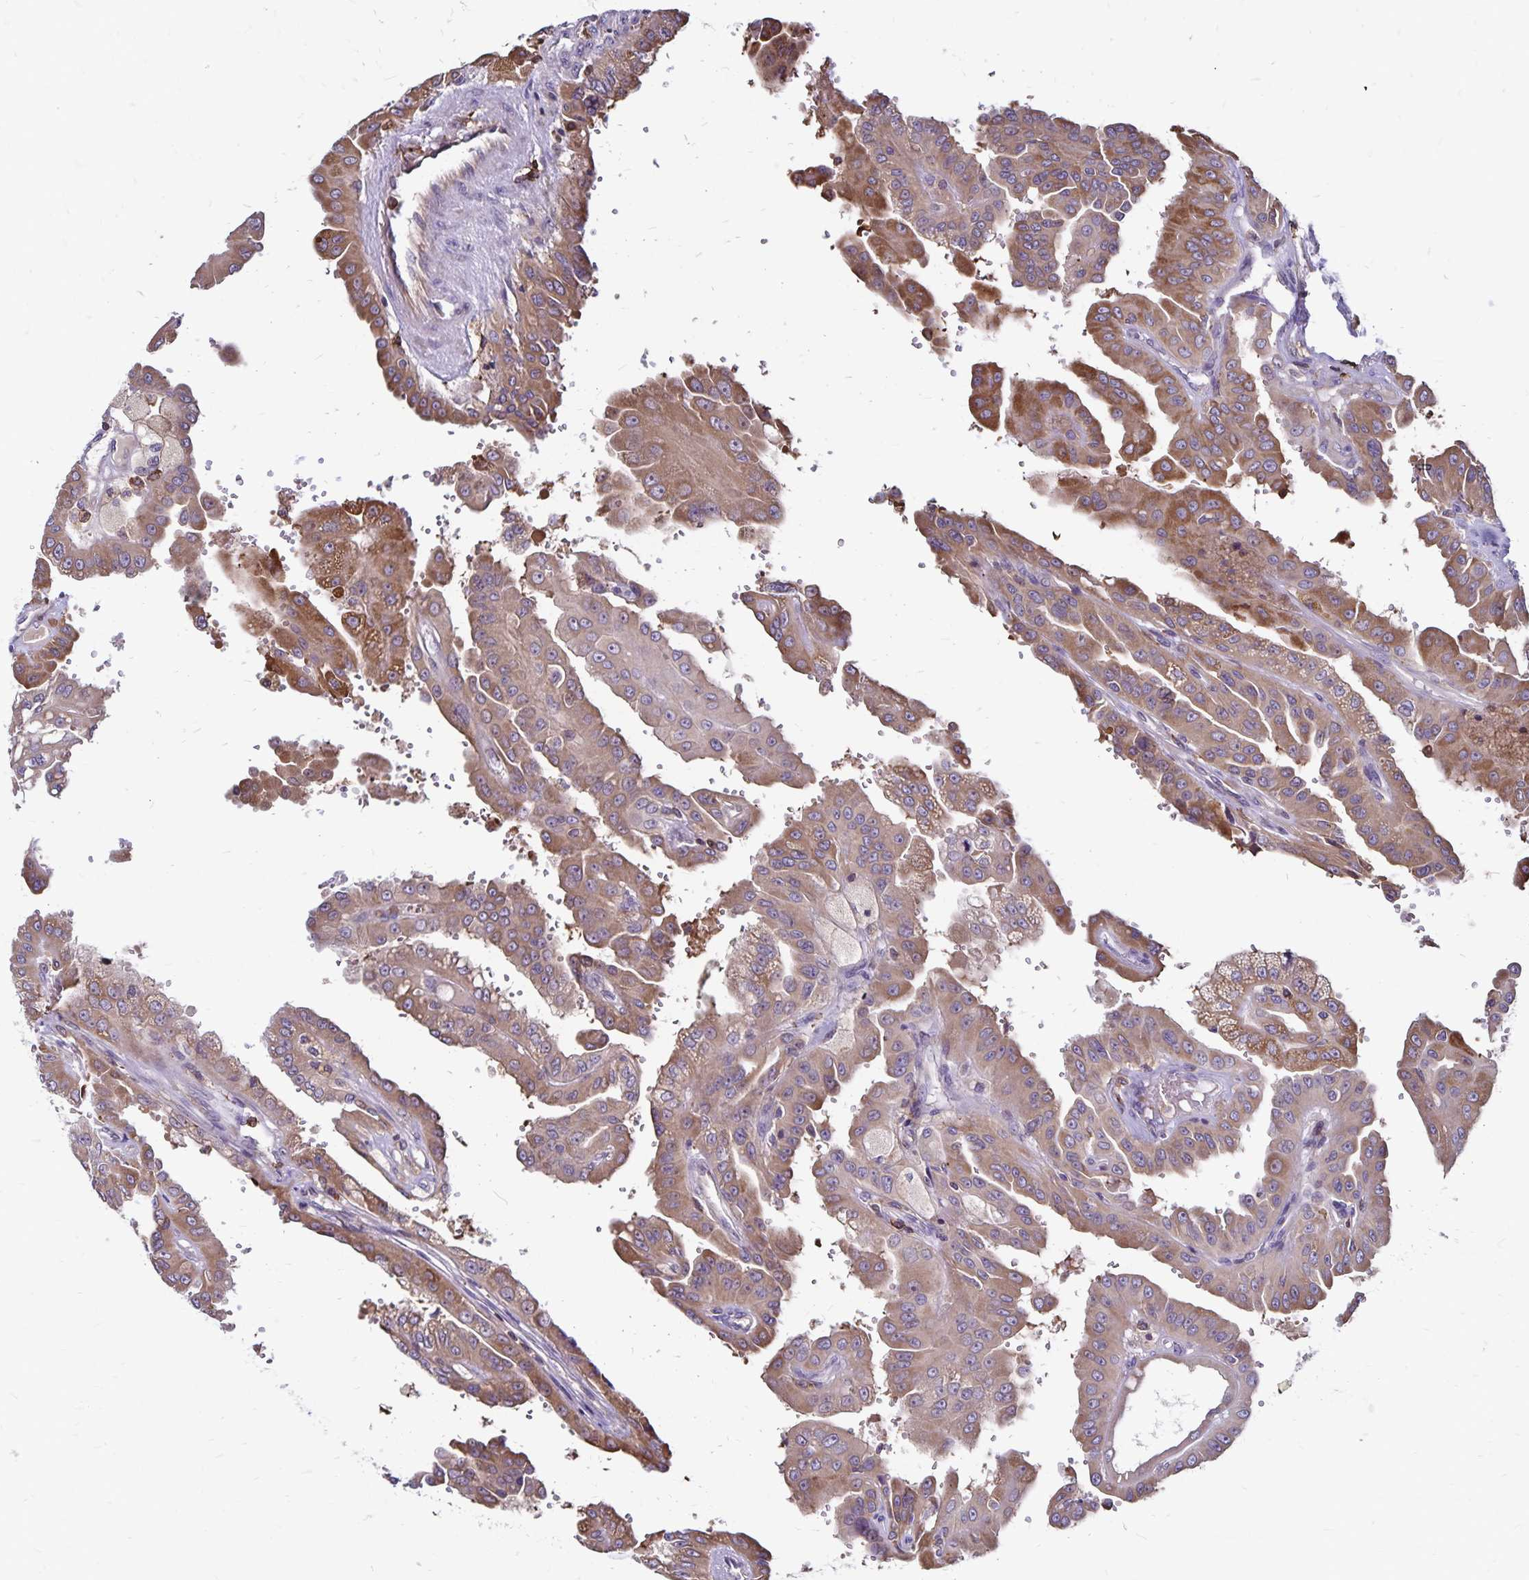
{"staining": {"intensity": "moderate", "quantity": ">75%", "location": "cytoplasmic/membranous"}, "tissue": "renal cancer", "cell_type": "Tumor cells", "image_type": "cancer", "snomed": [{"axis": "morphology", "description": "Adenocarcinoma, NOS"}, {"axis": "topography", "description": "Kidney"}], "caption": "This micrograph reveals immunohistochemistry (IHC) staining of adenocarcinoma (renal), with medium moderate cytoplasmic/membranous expression in approximately >75% of tumor cells.", "gene": "NAGPA", "patient": {"sex": "male", "age": 58}}